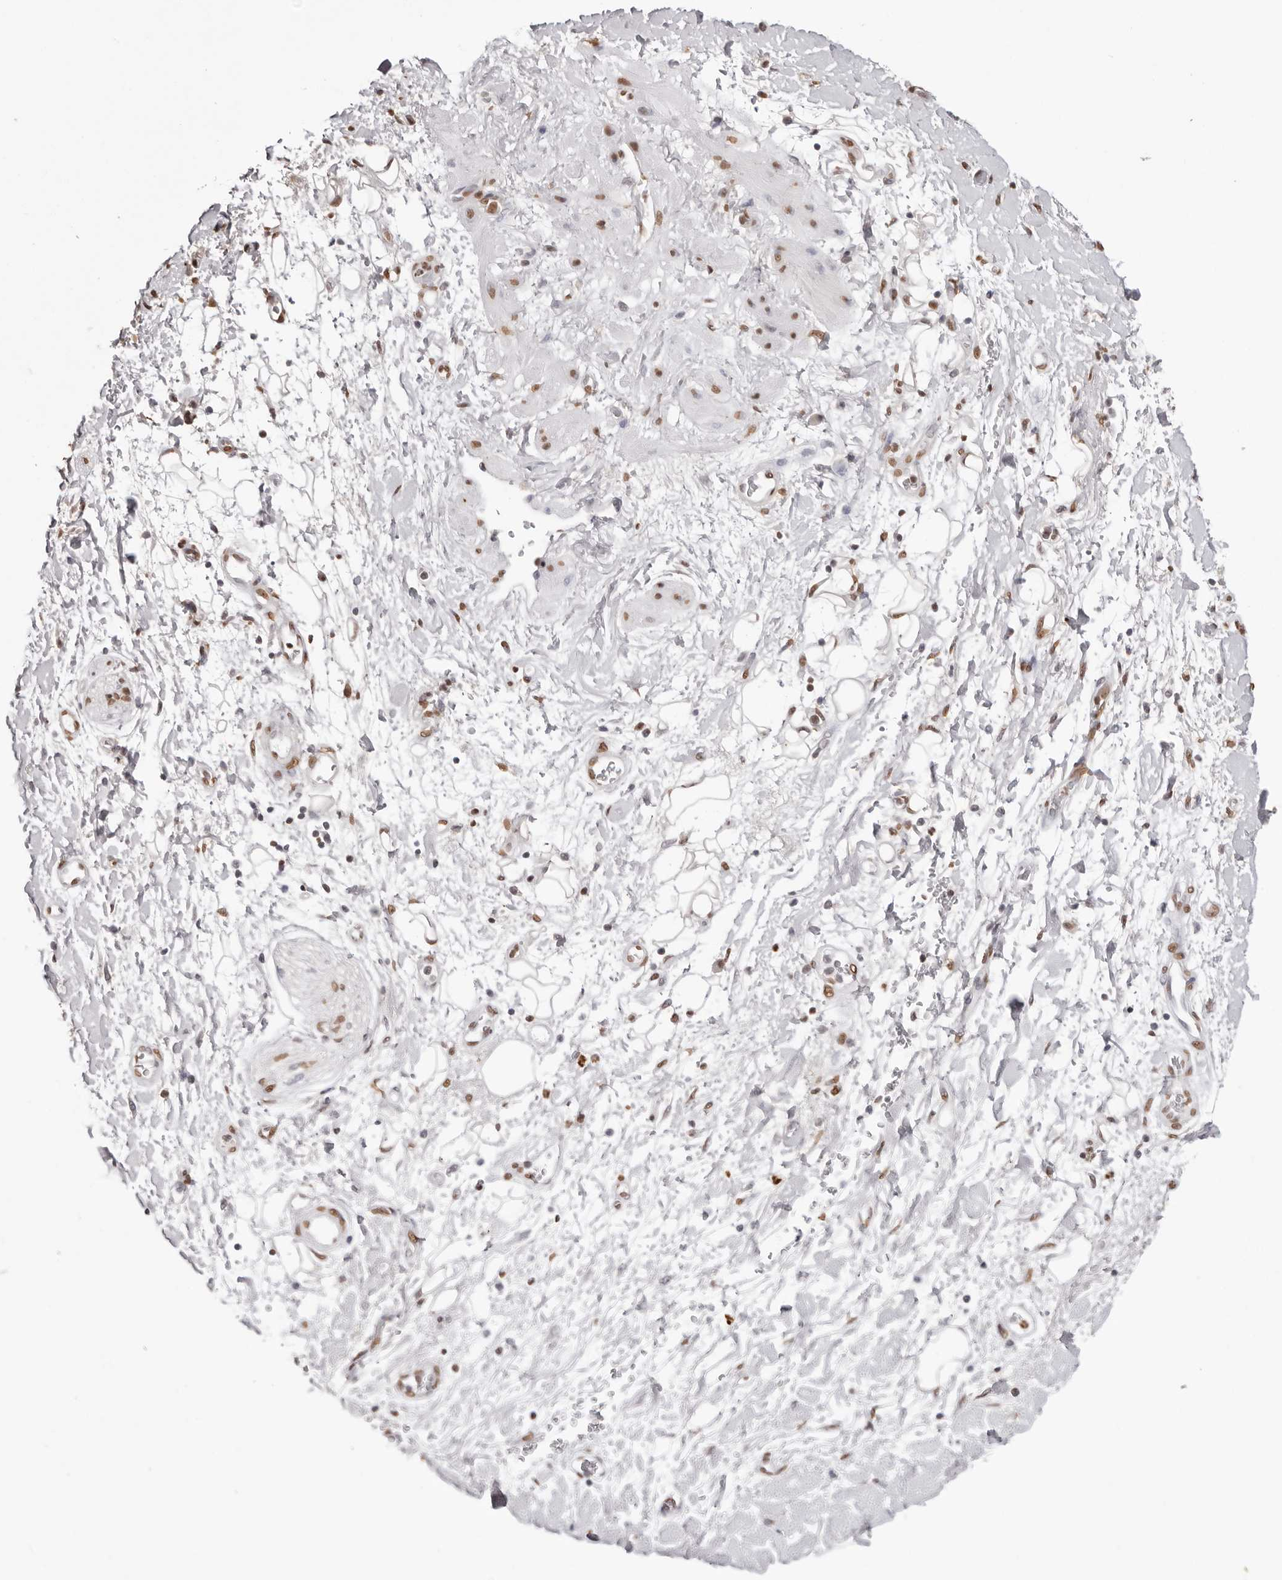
{"staining": {"intensity": "moderate", "quantity": ">75%", "location": "nuclear"}, "tissue": "adipose tissue", "cell_type": "Adipocytes", "image_type": "normal", "snomed": [{"axis": "morphology", "description": "Normal tissue, NOS"}, {"axis": "morphology", "description": "Adenocarcinoma, NOS"}, {"axis": "topography", "description": "Pancreas"}, {"axis": "topography", "description": "Peripheral nerve tissue"}], "caption": "Protein staining of benign adipose tissue exhibits moderate nuclear expression in about >75% of adipocytes. The staining was performed using DAB, with brown indicating positive protein expression. Nuclei are stained blue with hematoxylin.", "gene": "OLIG3", "patient": {"sex": "male", "age": 59}}